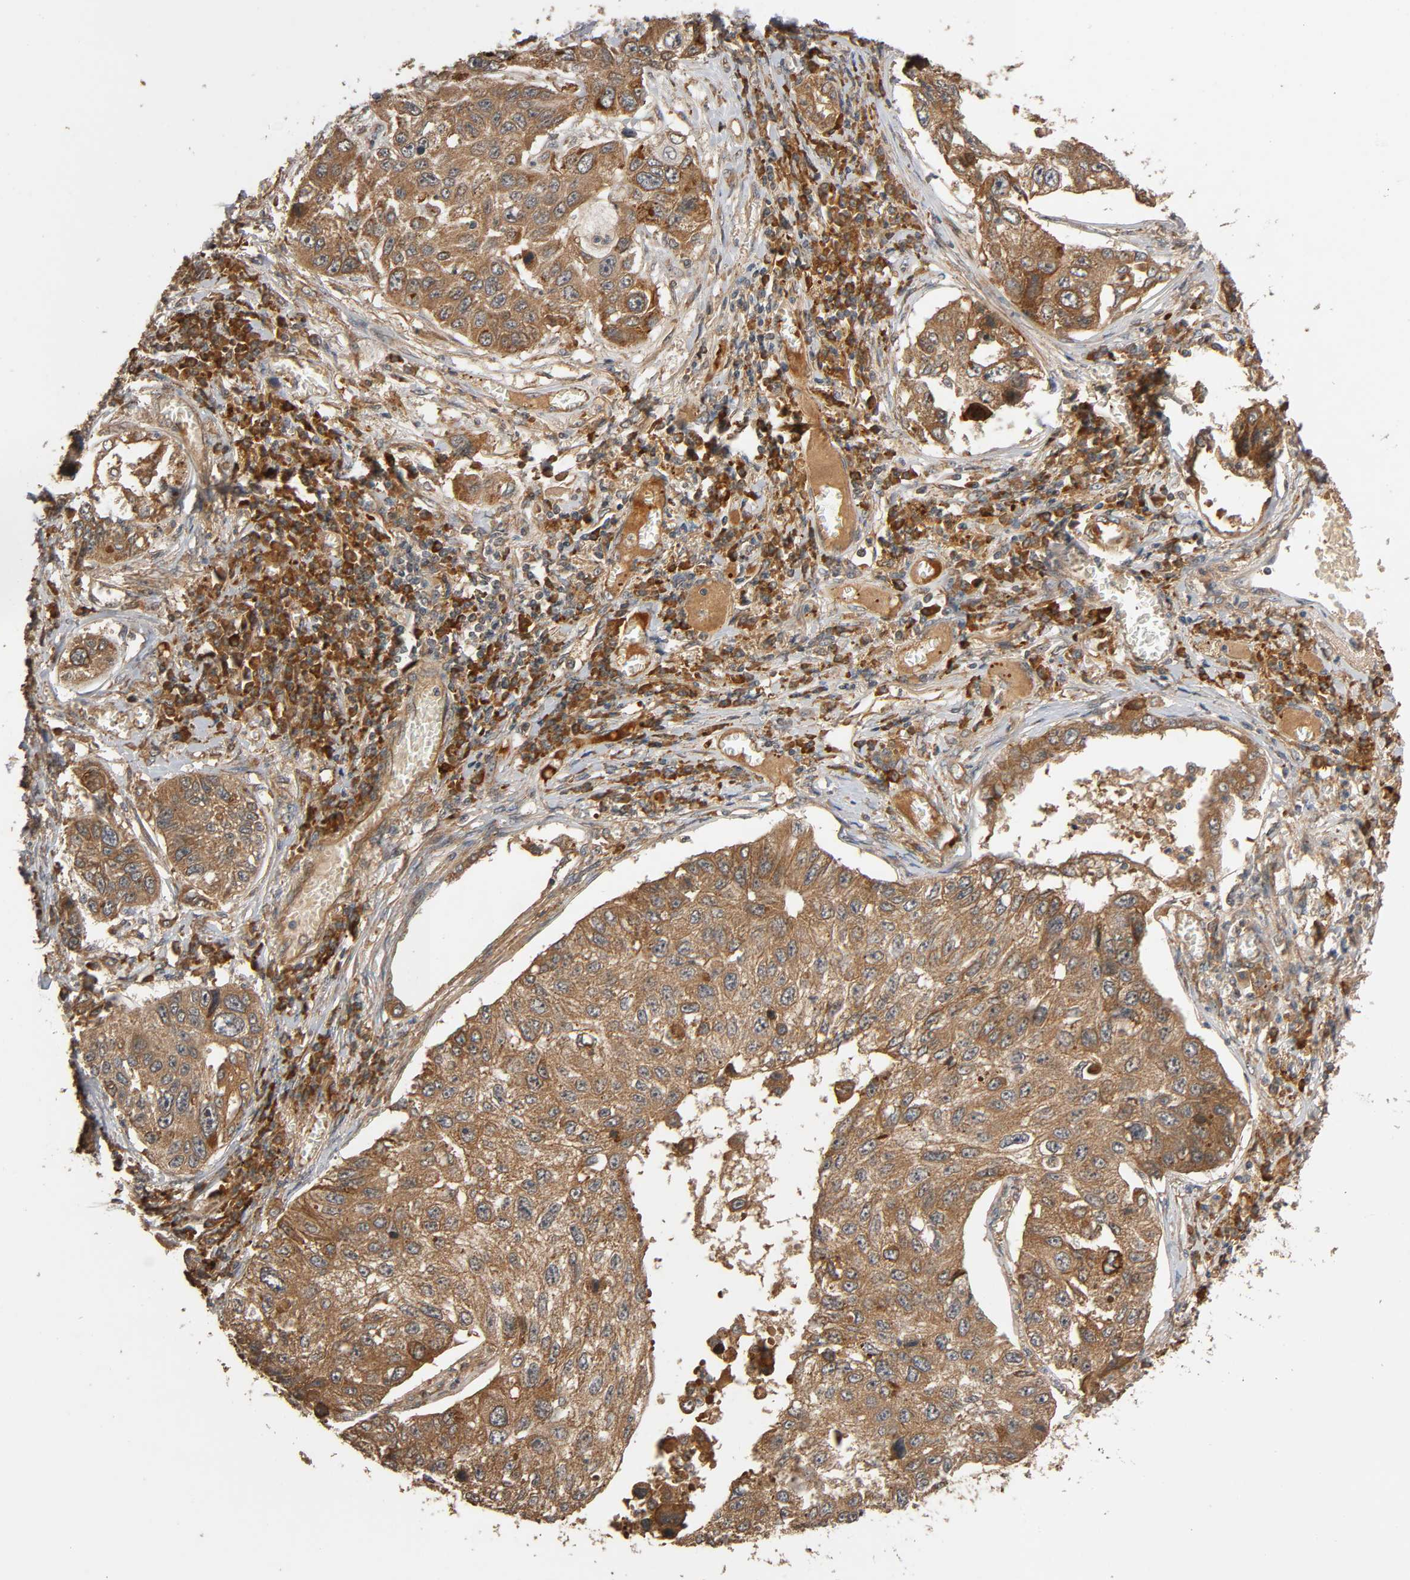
{"staining": {"intensity": "moderate", "quantity": ">75%", "location": "cytoplasmic/membranous"}, "tissue": "lung cancer", "cell_type": "Tumor cells", "image_type": "cancer", "snomed": [{"axis": "morphology", "description": "Squamous cell carcinoma, NOS"}, {"axis": "topography", "description": "Lung"}], "caption": "This histopathology image demonstrates lung cancer stained with immunohistochemistry to label a protein in brown. The cytoplasmic/membranous of tumor cells show moderate positivity for the protein. Nuclei are counter-stained blue.", "gene": "MAP3K8", "patient": {"sex": "male", "age": 71}}